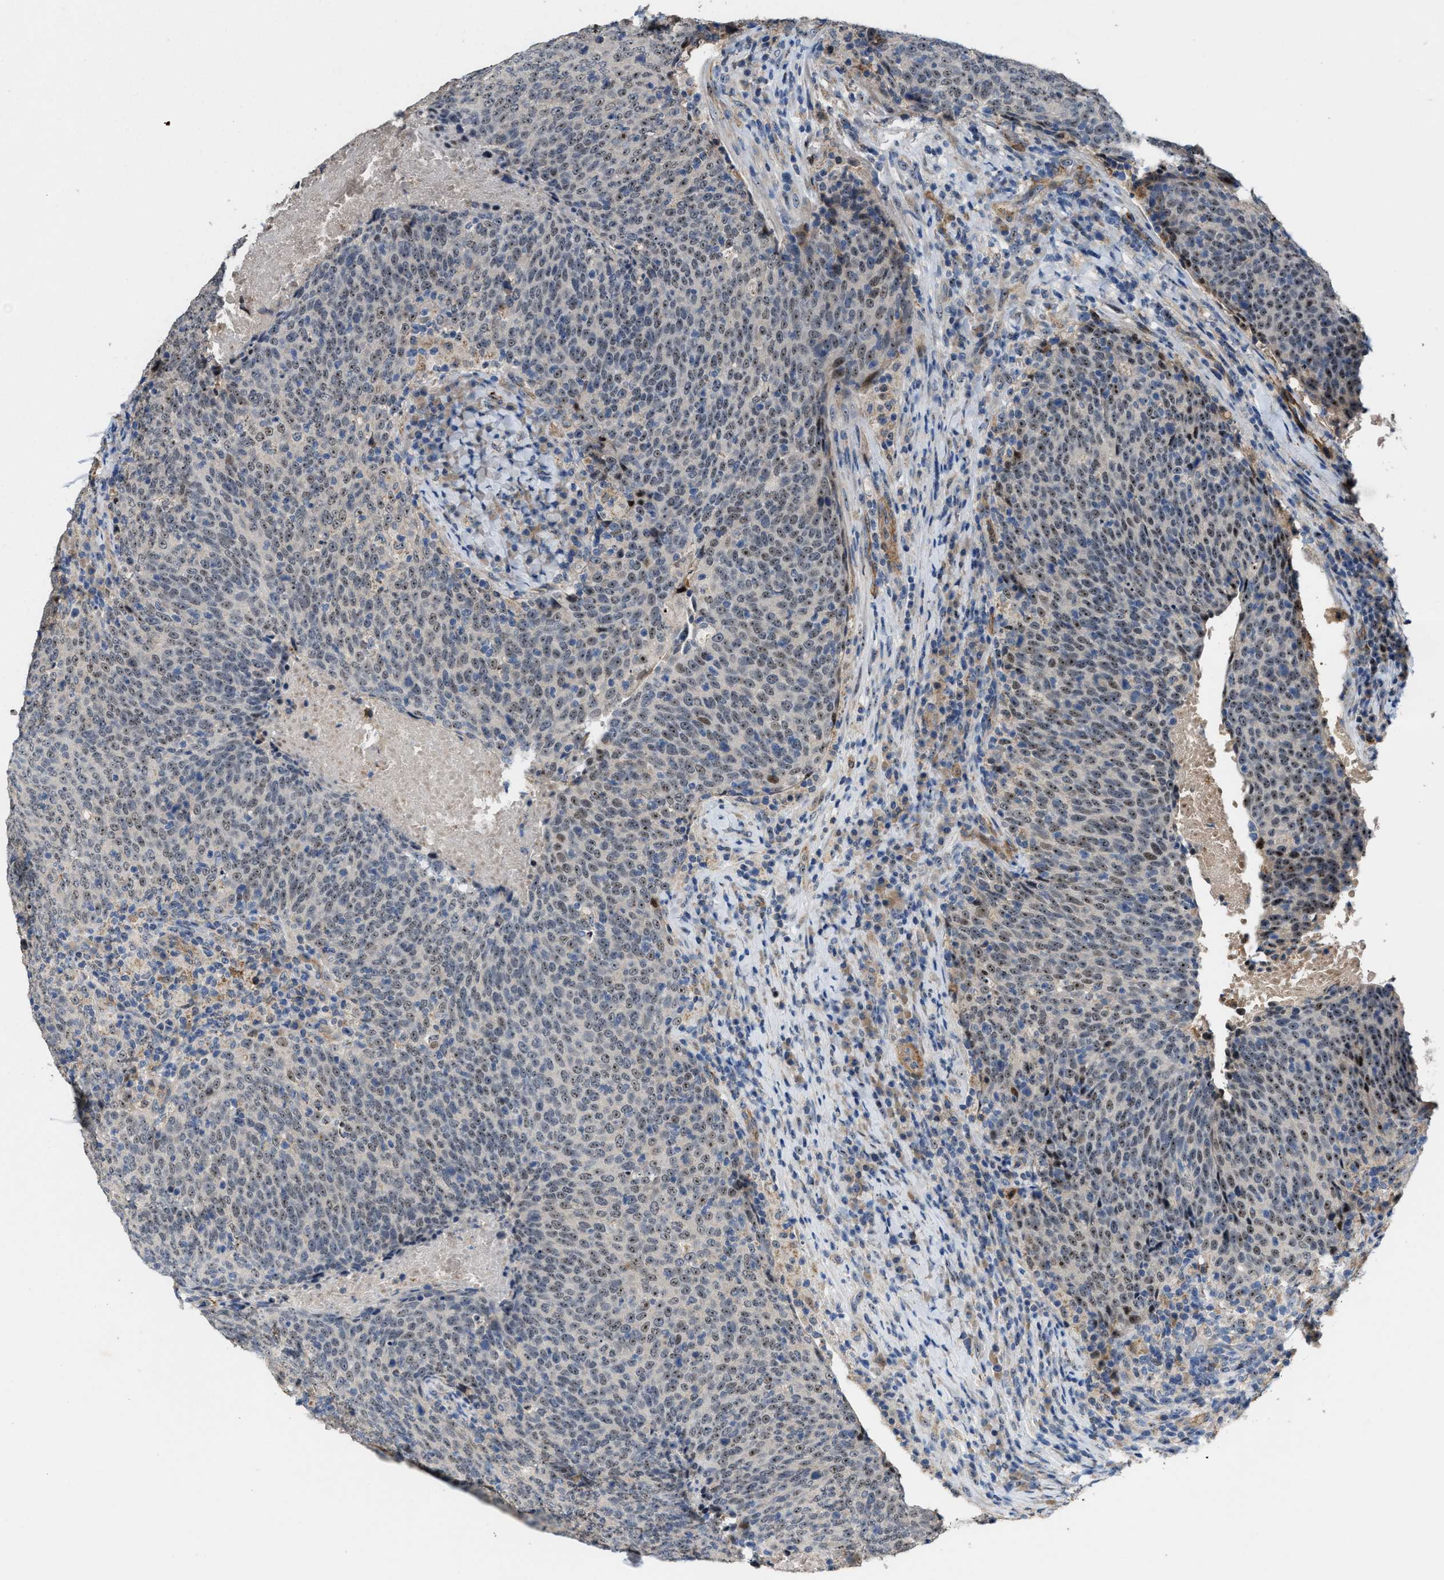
{"staining": {"intensity": "moderate", "quantity": "25%-75%", "location": "nuclear"}, "tissue": "head and neck cancer", "cell_type": "Tumor cells", "image_type": "cancer", "snomed": [{"axis": "morphology", "description": "Squamous cell carcinoma, NOS"}, {"axis": "morphology", "description": "Squamous cell carcinoma, metastatic, NOS"}, {"axis": "topography", "description": "Lymph node"}, {"axis": "topography", "description": "Head-Neck"}], "caption": "Immunohistochemistry (DAB) staining of human head and neck cancer (metastatic squamous cell carcinoma) shows moderate nuclear protein expression in about 25%-75% of tumor cells.", "gene": "ZNF783", "patient": {"sex": "male", "age": 62}}